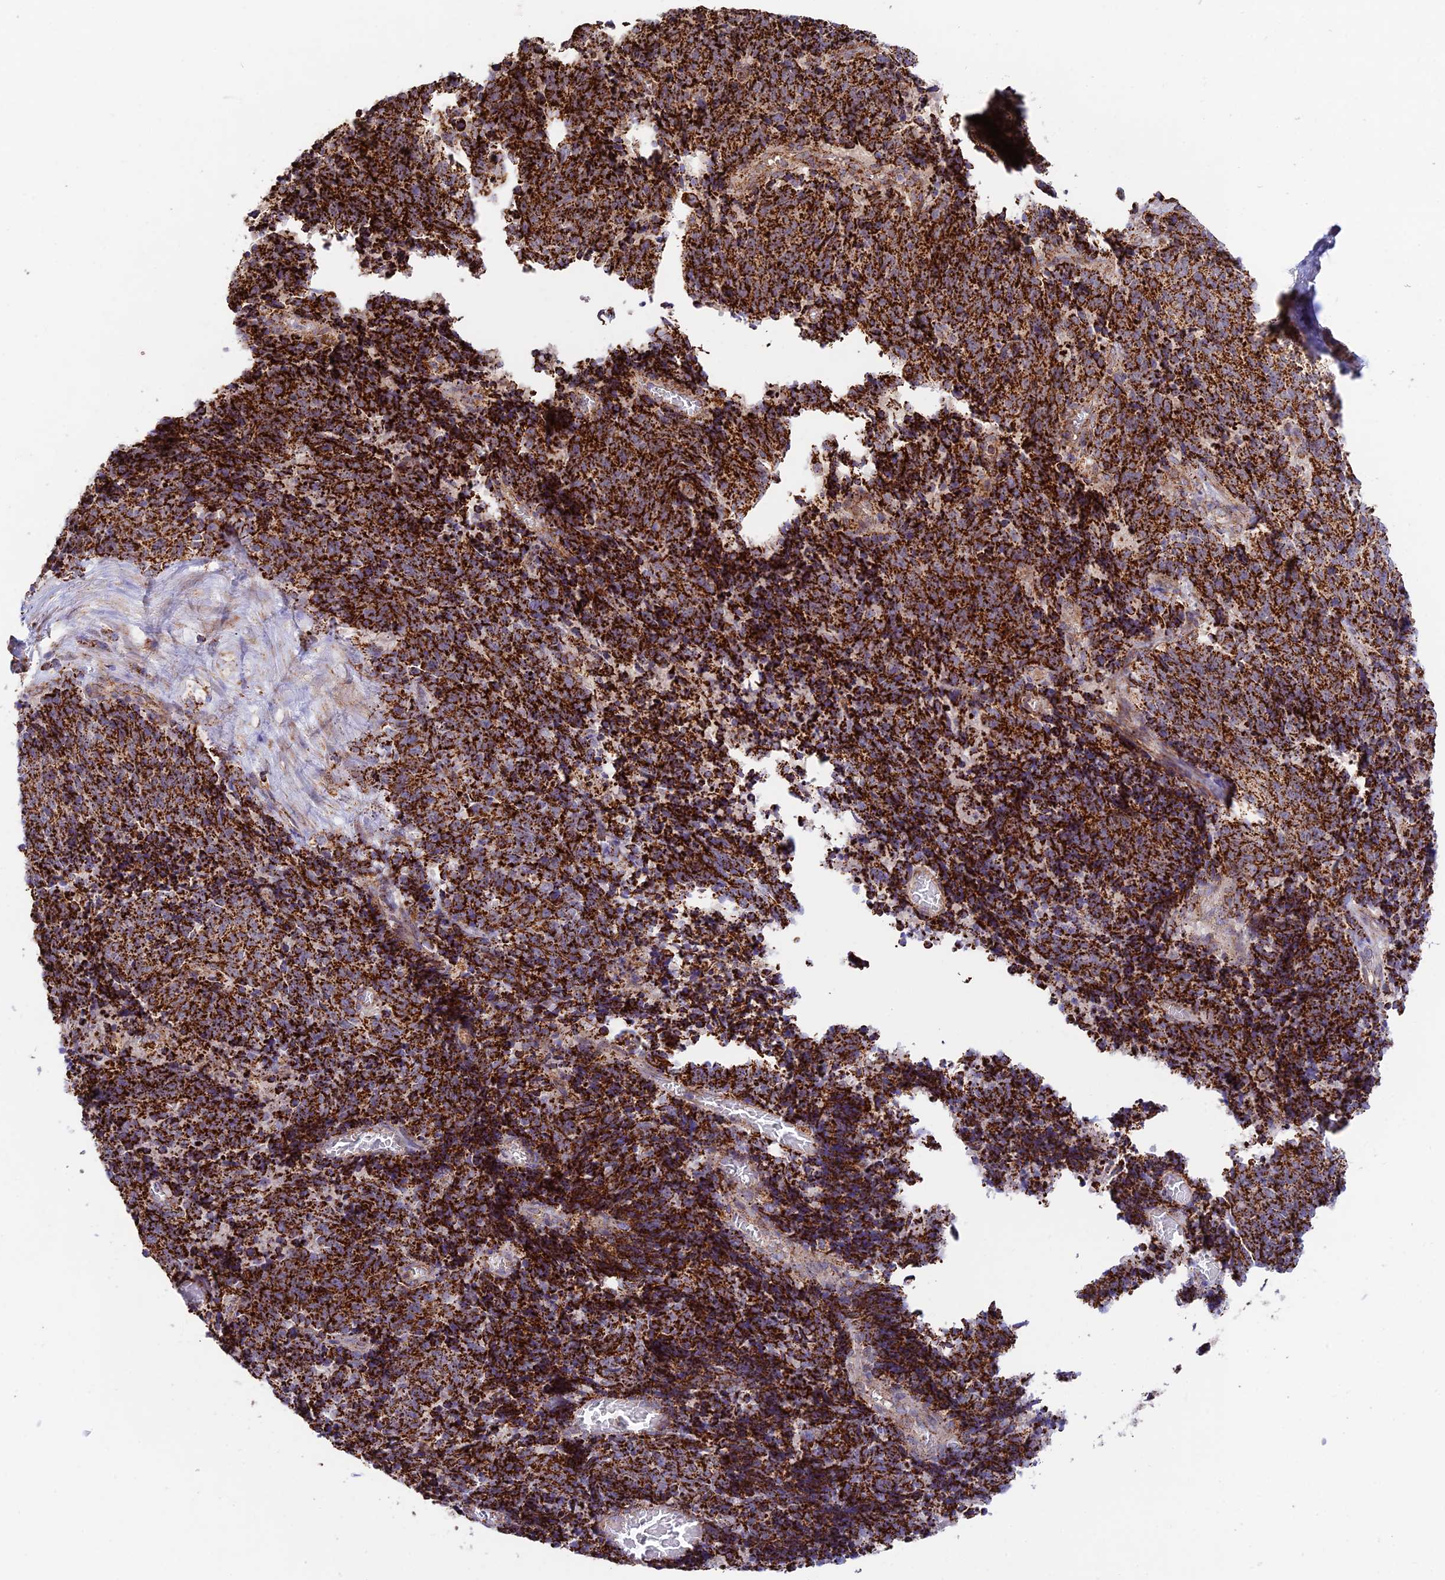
{"staining": {"intensity": "strong", "quantity": ">75%", "location": "cytoplasmic/membranous"}, "tissue": "cervical cancer", "cell_type": "Tumor cells", "image_type": "cancer", "snomed": [{"axis": "morphology", "description": "Squamous cell carcinoma, NOS"}, {"axis": "topography", "description": "Cervix"}], "caption": "IHC staining of squamous cell carcinoma (cervical), which reveals high levels of strong cytoplasmic/membranous positivity in about >75% of tumor cells indicating strong cytoplasmic/membranous protein expression. The staining was performed using DAB (3,3'-diaminobenzidine) (brown) for protein detection and nuclei were counterstained in hematoxylin (blue).", "gene": "KHDC3L", "patient": {"sex": "female", "age": 29}}